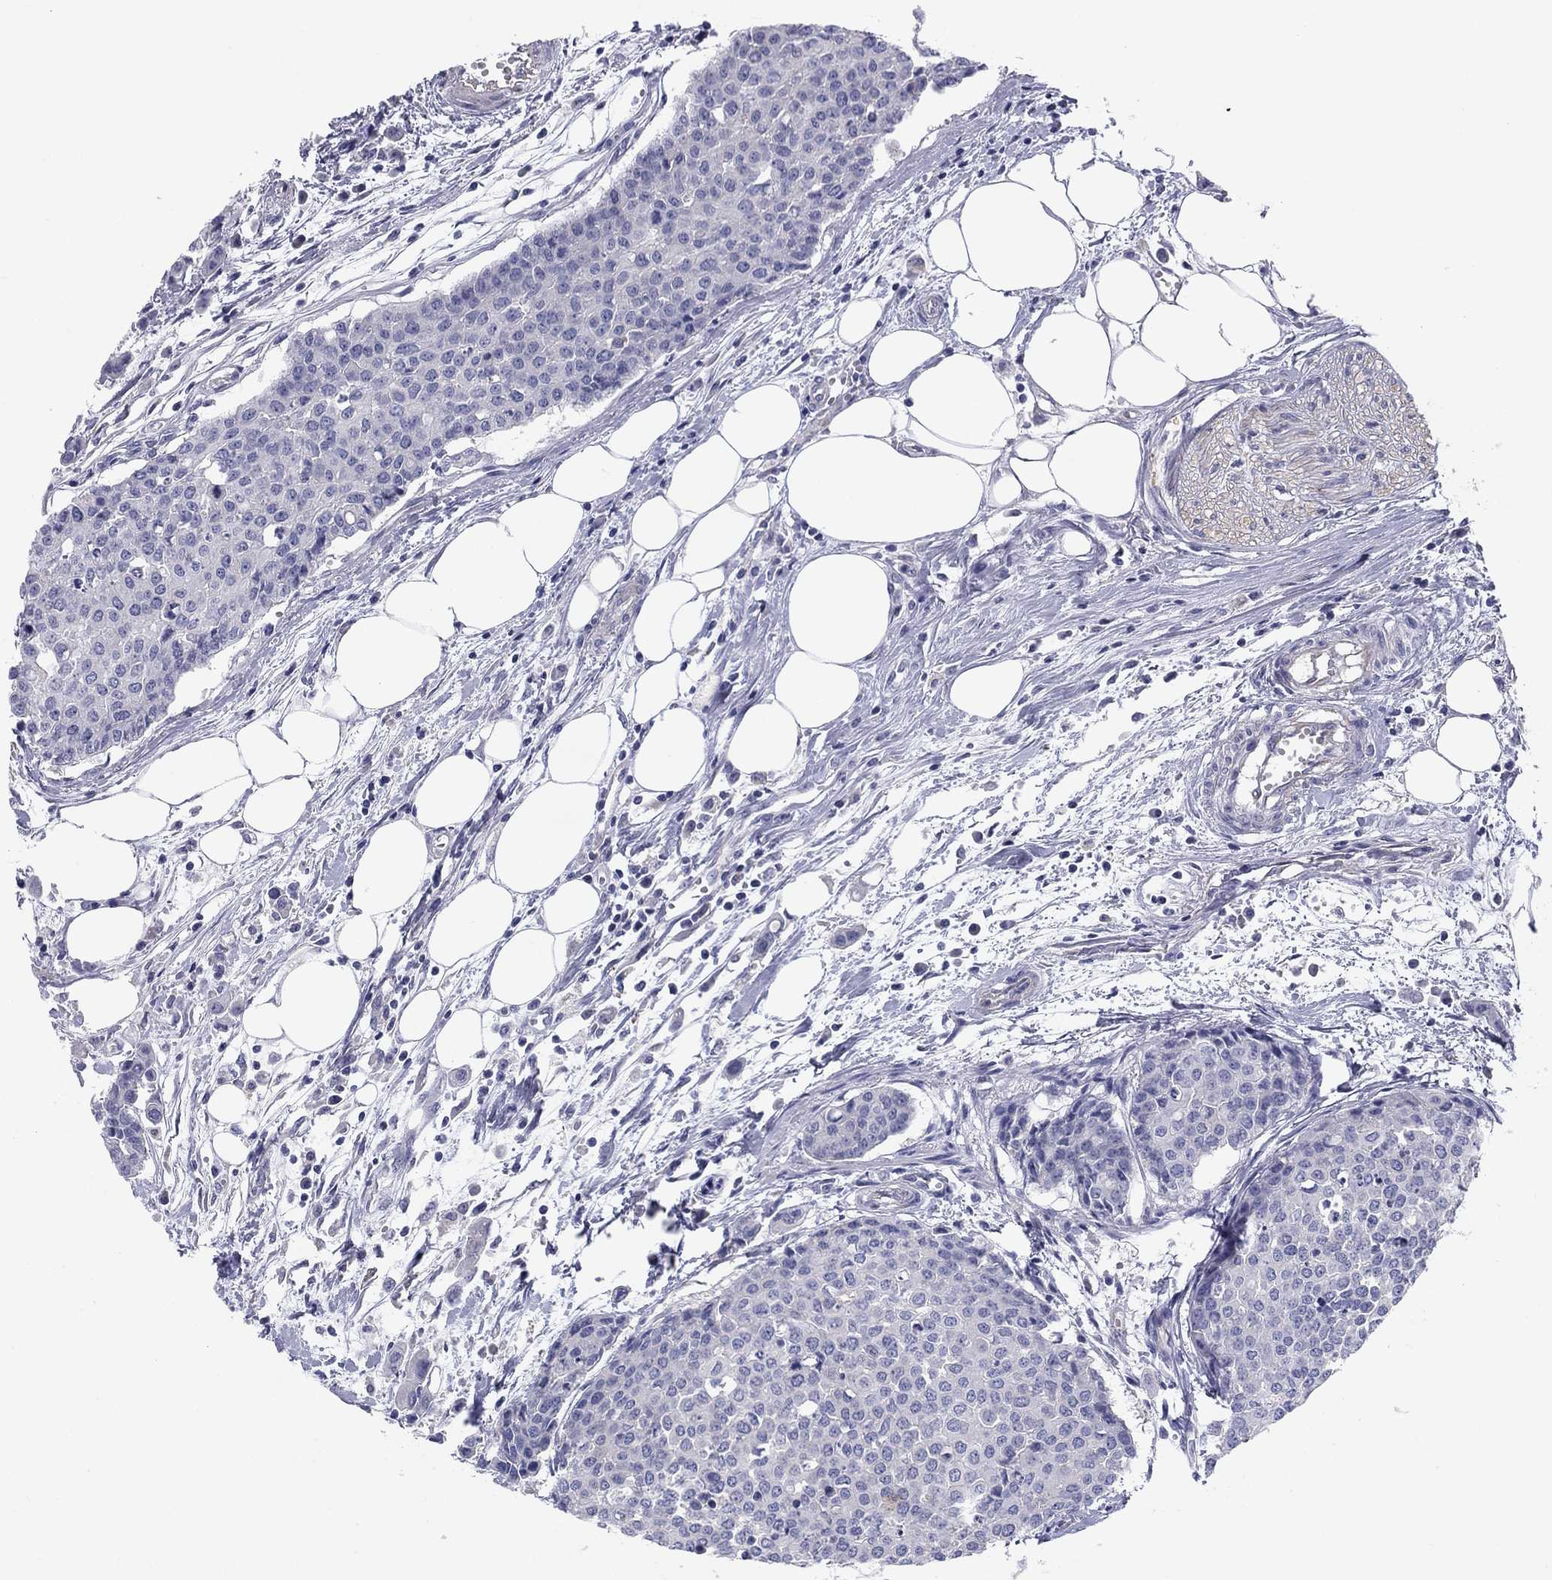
{"staining": {"intensity": "negative", "quantity": "none", "location": "none"}, "tissue": "carcinoid", "cell_type": "Tumor cells", "image_type": "cancer", "snomed": [{"axis": "morphology", "description": "Carcinoid, malignant, NOS"}, {"axis": "topography", "description": "Colon"}], "caption": "Immunohistochemistry (IHC) micrograph of neoplastic tissue: carcinoid stained with DAB demonstrates no significant protein positivity in tumor cells. Brightfield microscopy of immunohistochemistry (IHC) stained with DAB (3,3'-diaminobenzidine) (brown) and hematoxylin (blue), captured at high magnification.", "gene": "SEPTIN3", "patient": {"sex": "male", "age": 81}}